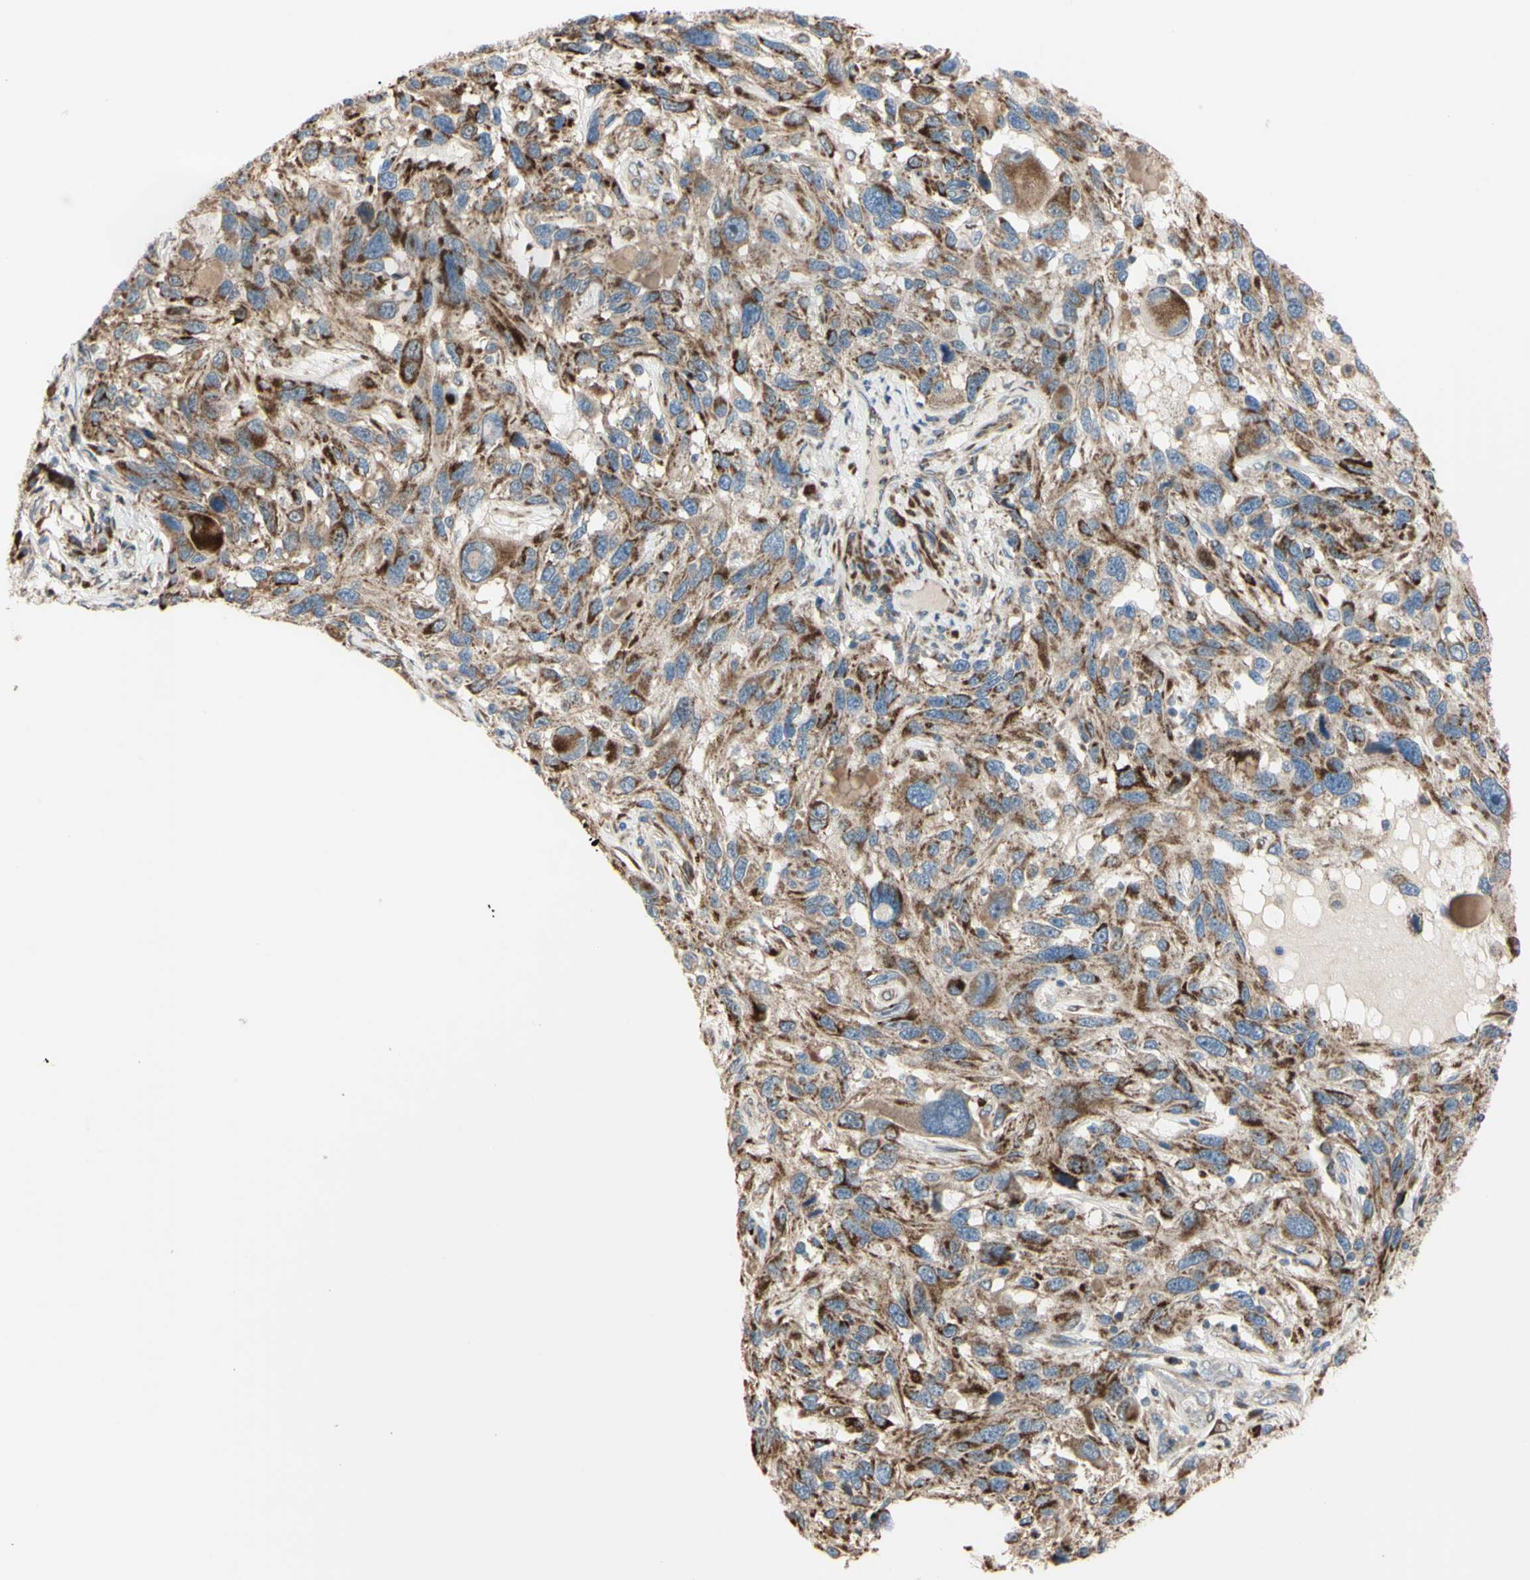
{"staining": {"intensity": "moderate", "quantity": "25%-75%", "location": "cytoplasmic/membranous"}, "tissue": "melanoma", "cell_type": "Tumor cells", "image_type": "cancer", "snomed": [{"axis": "morphology", "description": "Malignant melanoma, NOS"}, {"axis": "topography", "description": "Skin"}], "caption": "Protein staining of malignant melanoma tissue exhibits moderate cytoplasmic/membranous expression in about 25%-75% of tumor cells.", "gene": "EIF5A", "patient": {"sex": "male", "age": 53}}